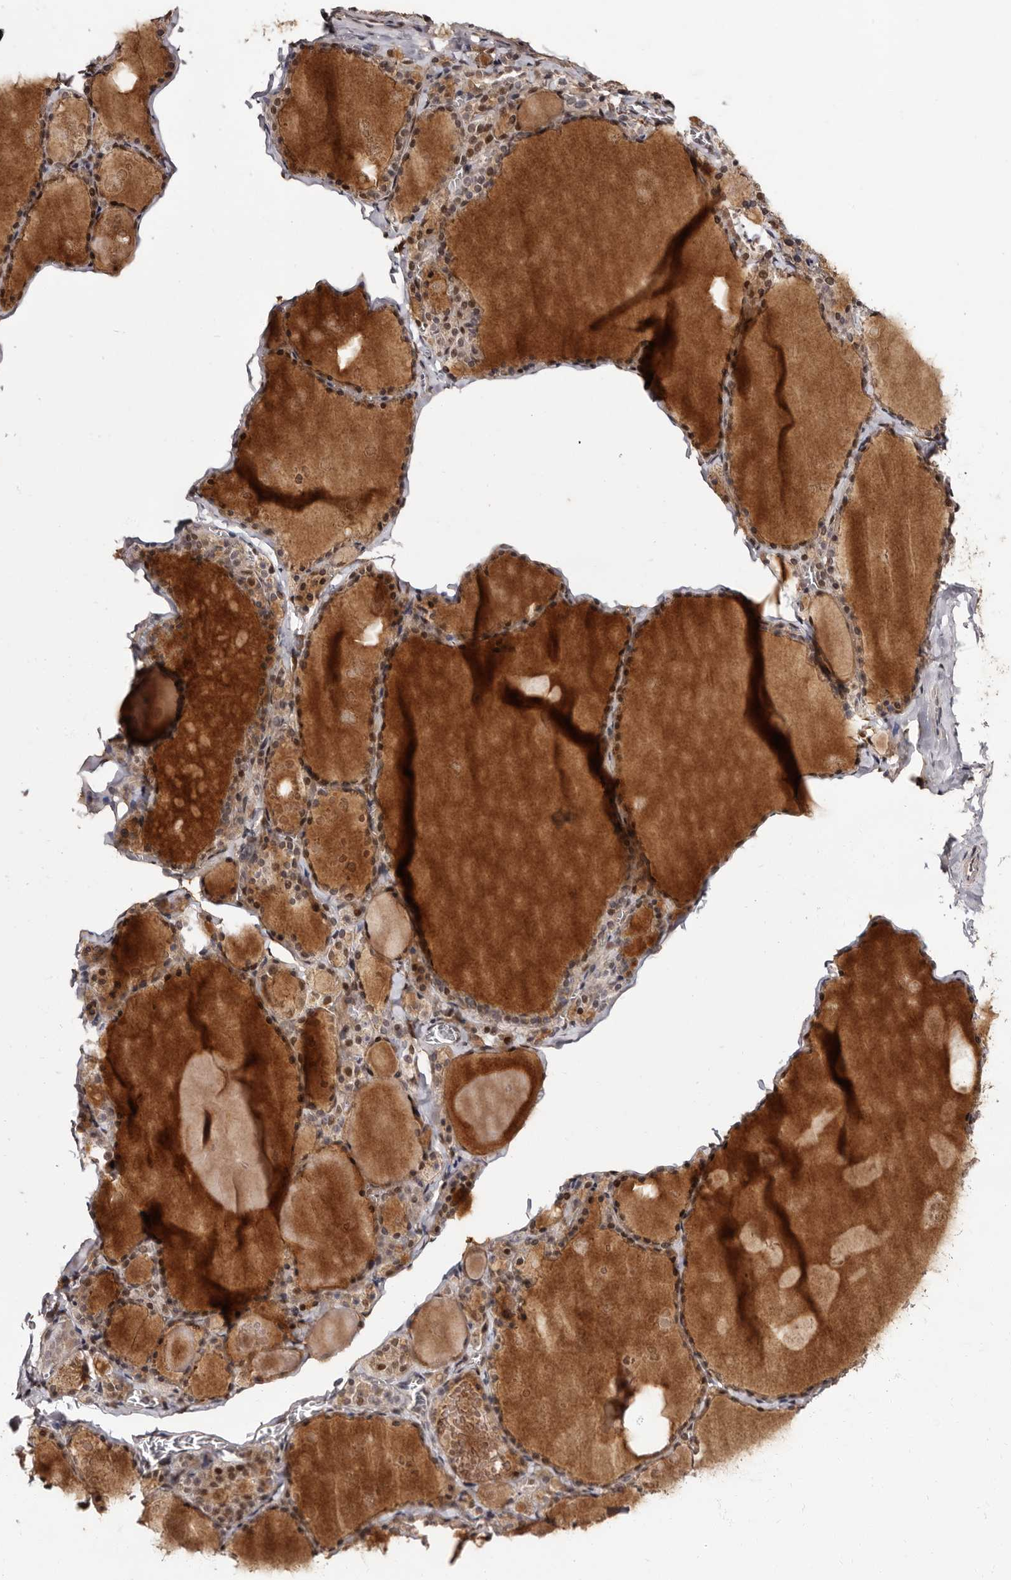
{"staining": {"intensity": "moderate", "quantity": ">75%", "location": "cytoplasmic/membranous,nuclear"}, "tissue": "thyroid gland", "cell_type": "Glandular cells", "image_type": "normal", "snomed": [{"axis": "morphology", "description": "Normal tissue, NOS"}, {"axis": "topography", "description": "Thyroid gland"}], "caption": "Protein analysis of benign thyroid gland exhibits moderate cytoplasmic/membranous,nuclear expression in approximately >75% of glandular cells. The staining is performed using DAB brown chromogen to label protein expression. The nuclei are counter-stained blue using hematoxylin.", "gene": "TBC1D22B", "patient": {"sex": "male", "age": 56}}